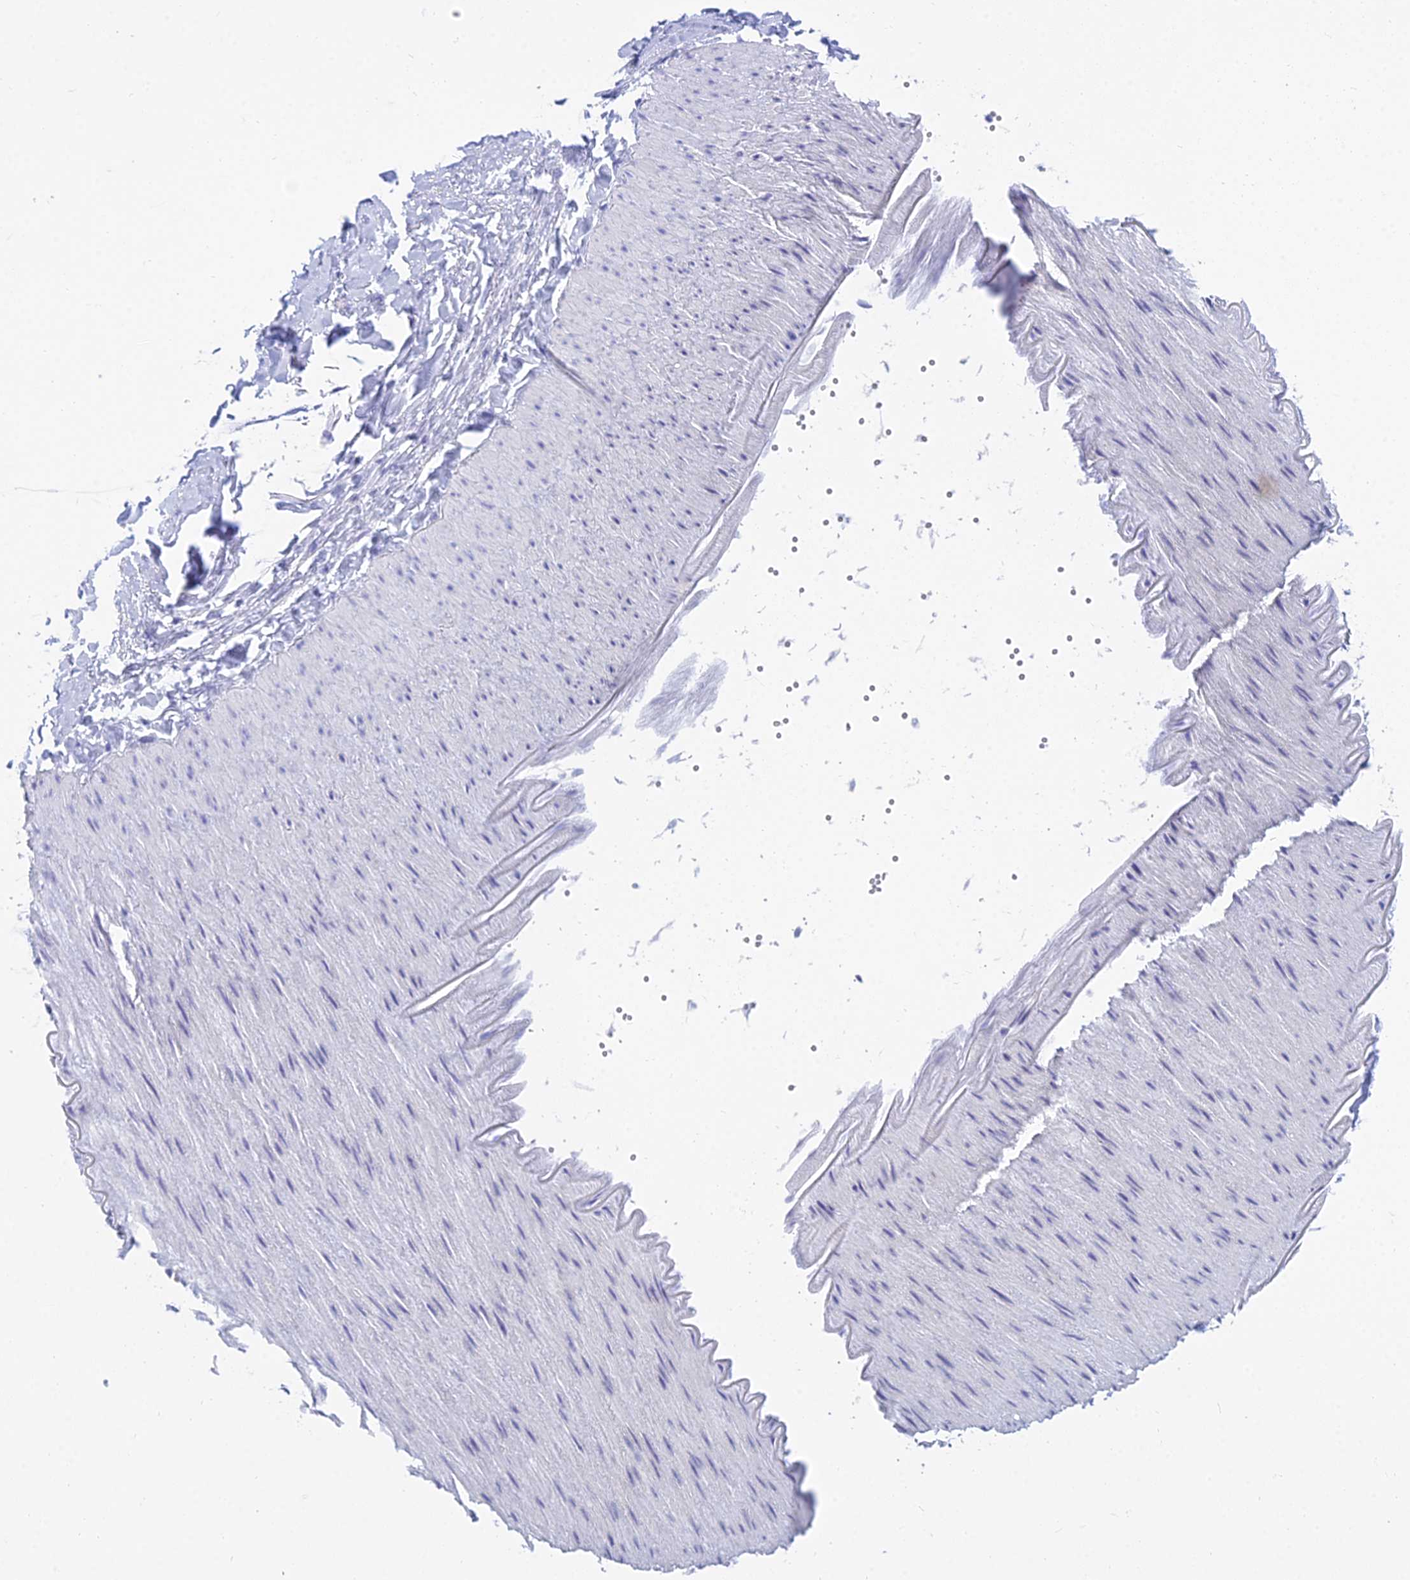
{"staining": {"intensity": "negative", "quantity": "none", "location": "none"}, "tissue": "adipose tissue", "cell_type": "Adipocytes", "image_type": "normal", "snomed": [{"axis": "morphology", "description": "Normal tissue, NOS"}, {"axis": "topography", "description": "Gallbladder"}, {"axis": "topography", "description": "Peripheral nerve tissue"}], "caption": "Protein analysis of unremarkable adipose tissue reveals no significant positivity in adipocytes. (Stains: DAB (3,3'-diaminobenzidine) immunohistochemistry (IHC) with hematoxylin counter stain, Microscopy: brightfield microscopy at high magnification).", "gene": "PATE4", "patient": {"sex": "male", "age": 38}}